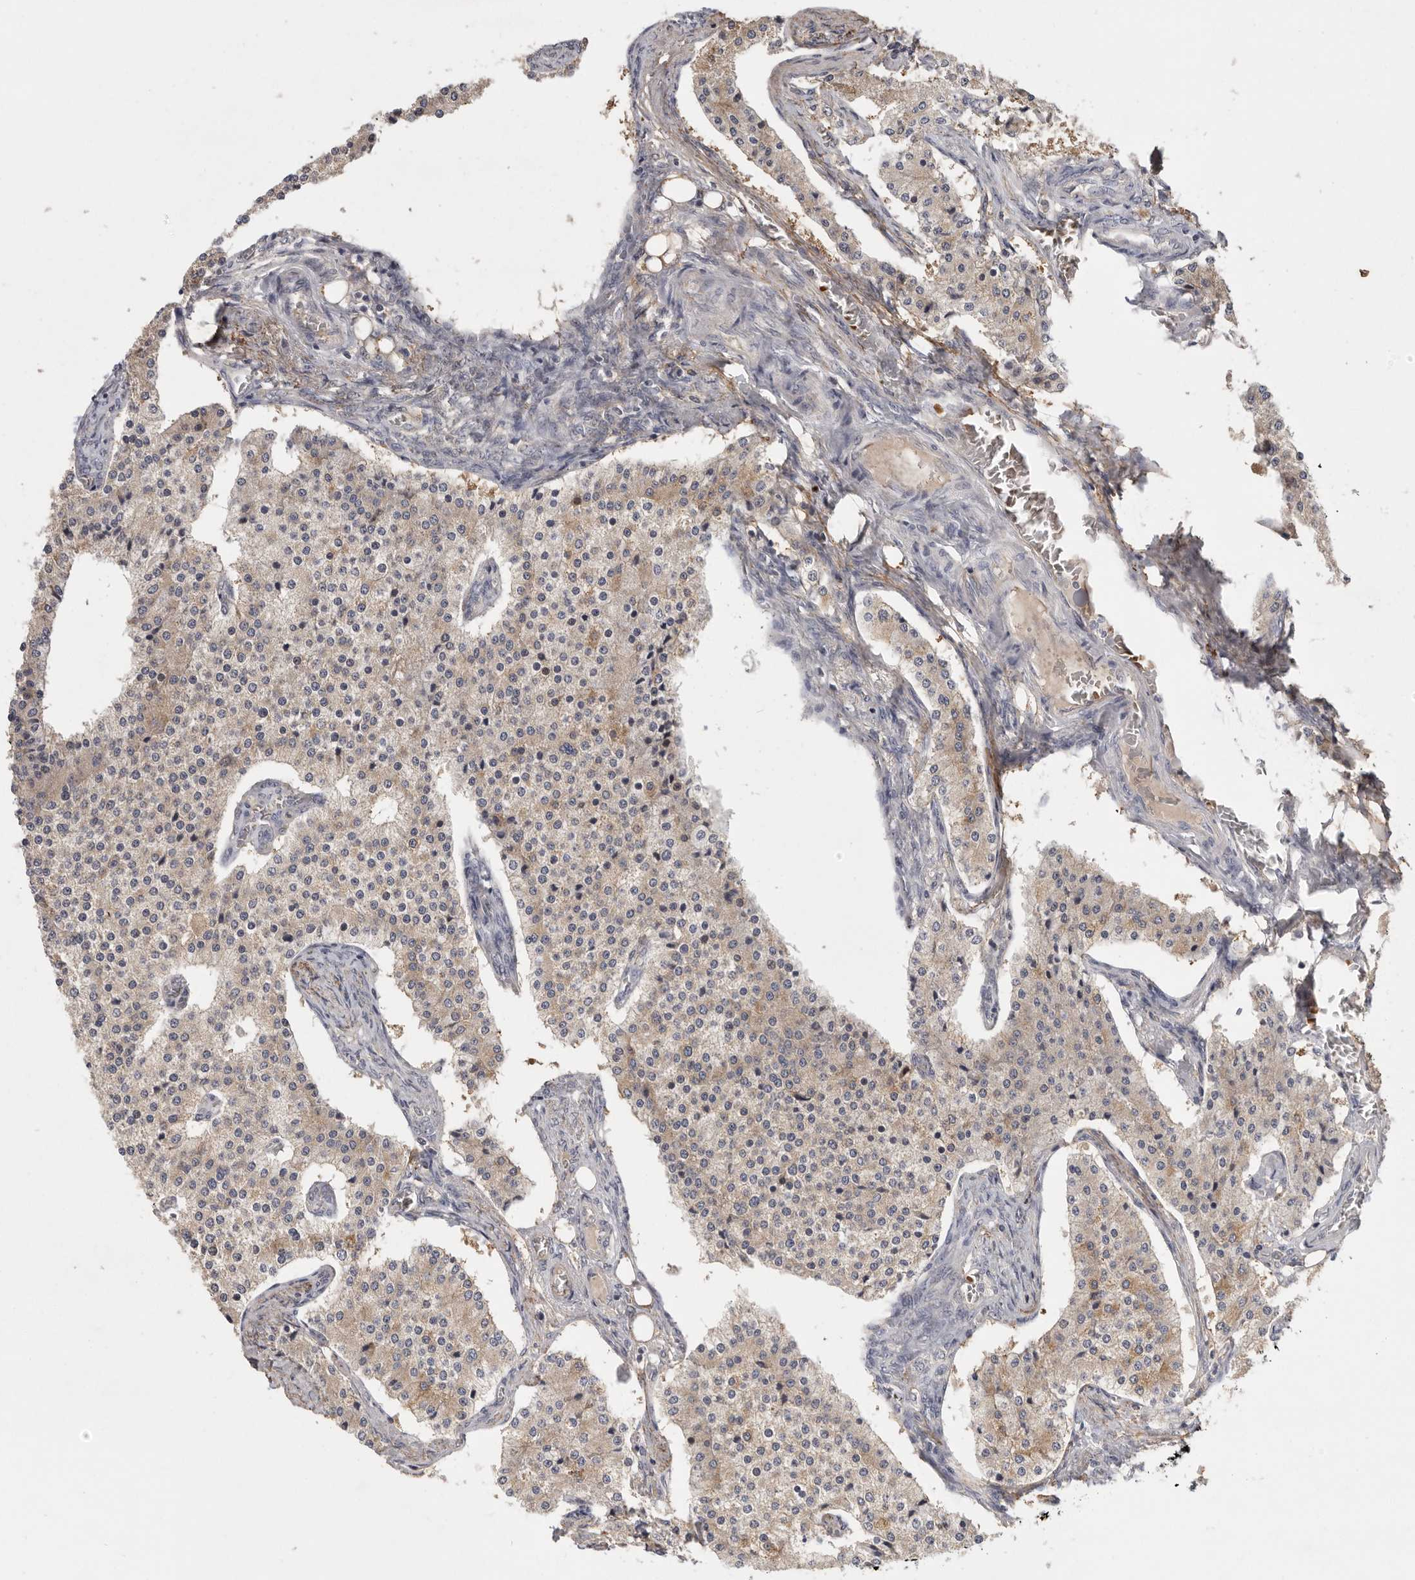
{"staining": {"intensity": "weak", "quantity": "25%-75%", "location": "cytoplasmic/membranous"}, "tissue": "carcinoid", "cell_type": "Tumor cells", "image_type": "cancer", "snomed": [{"axis": "morphology", "description": "Carcinoid, malignant, NOS"}, {"axis": "topography", "description": "Colon"}], "caption": "Immunohistochemical staining of human carcinoid exhibits low levels of weak cytoplasmic/membranous protein expression in approximately 25%-75% of tumor cells.", "gene": "CFAP298", "patient": {"sex": "female", "age": 52}}